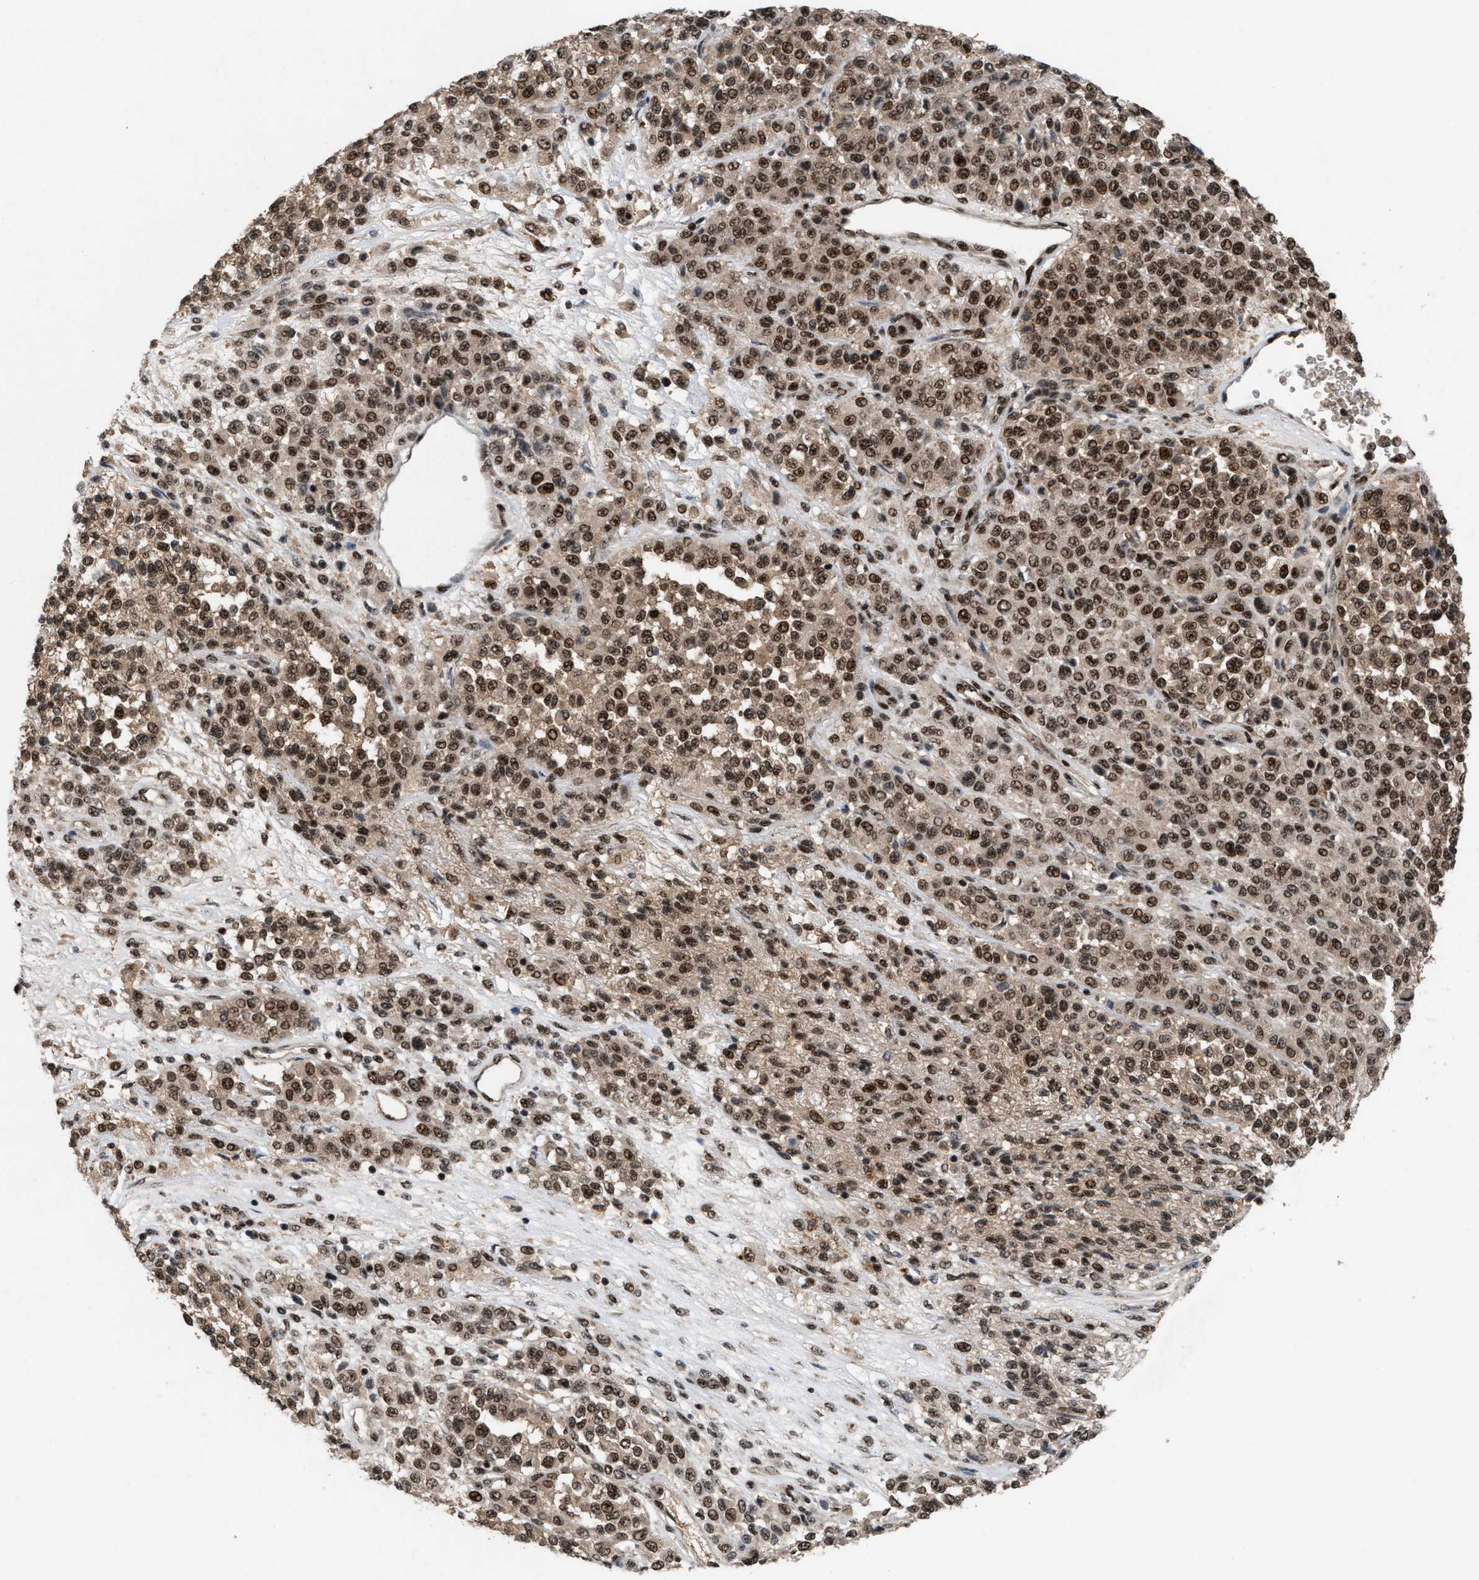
{"staining": {"intensity": "moderate", "quantity": ">75%", "location": "cytoplasmic/membranous,nuclear"}, "tissue": "melanoma", "cell_type": "Tumor cells", "image_type": "cancer", "snomed": [{"axis": "morphology", "description": "Malignant melanoma, Metastatic site"}, {"axis": "topography", "description": "Pancreas"}], "caption": "IHC image of neoplastic tissue: human malignant melanoma (metastatic site) stained using IHC displays medium levels of moderate protein expression localized specifically in the cytoplasmic/membranous and nuclear of tumor cells, appearing as a cytoplasmic/membranous and nuclear brown color.", "gene": "PRPF4", "patient": {"sex": "female", "age": 30}}